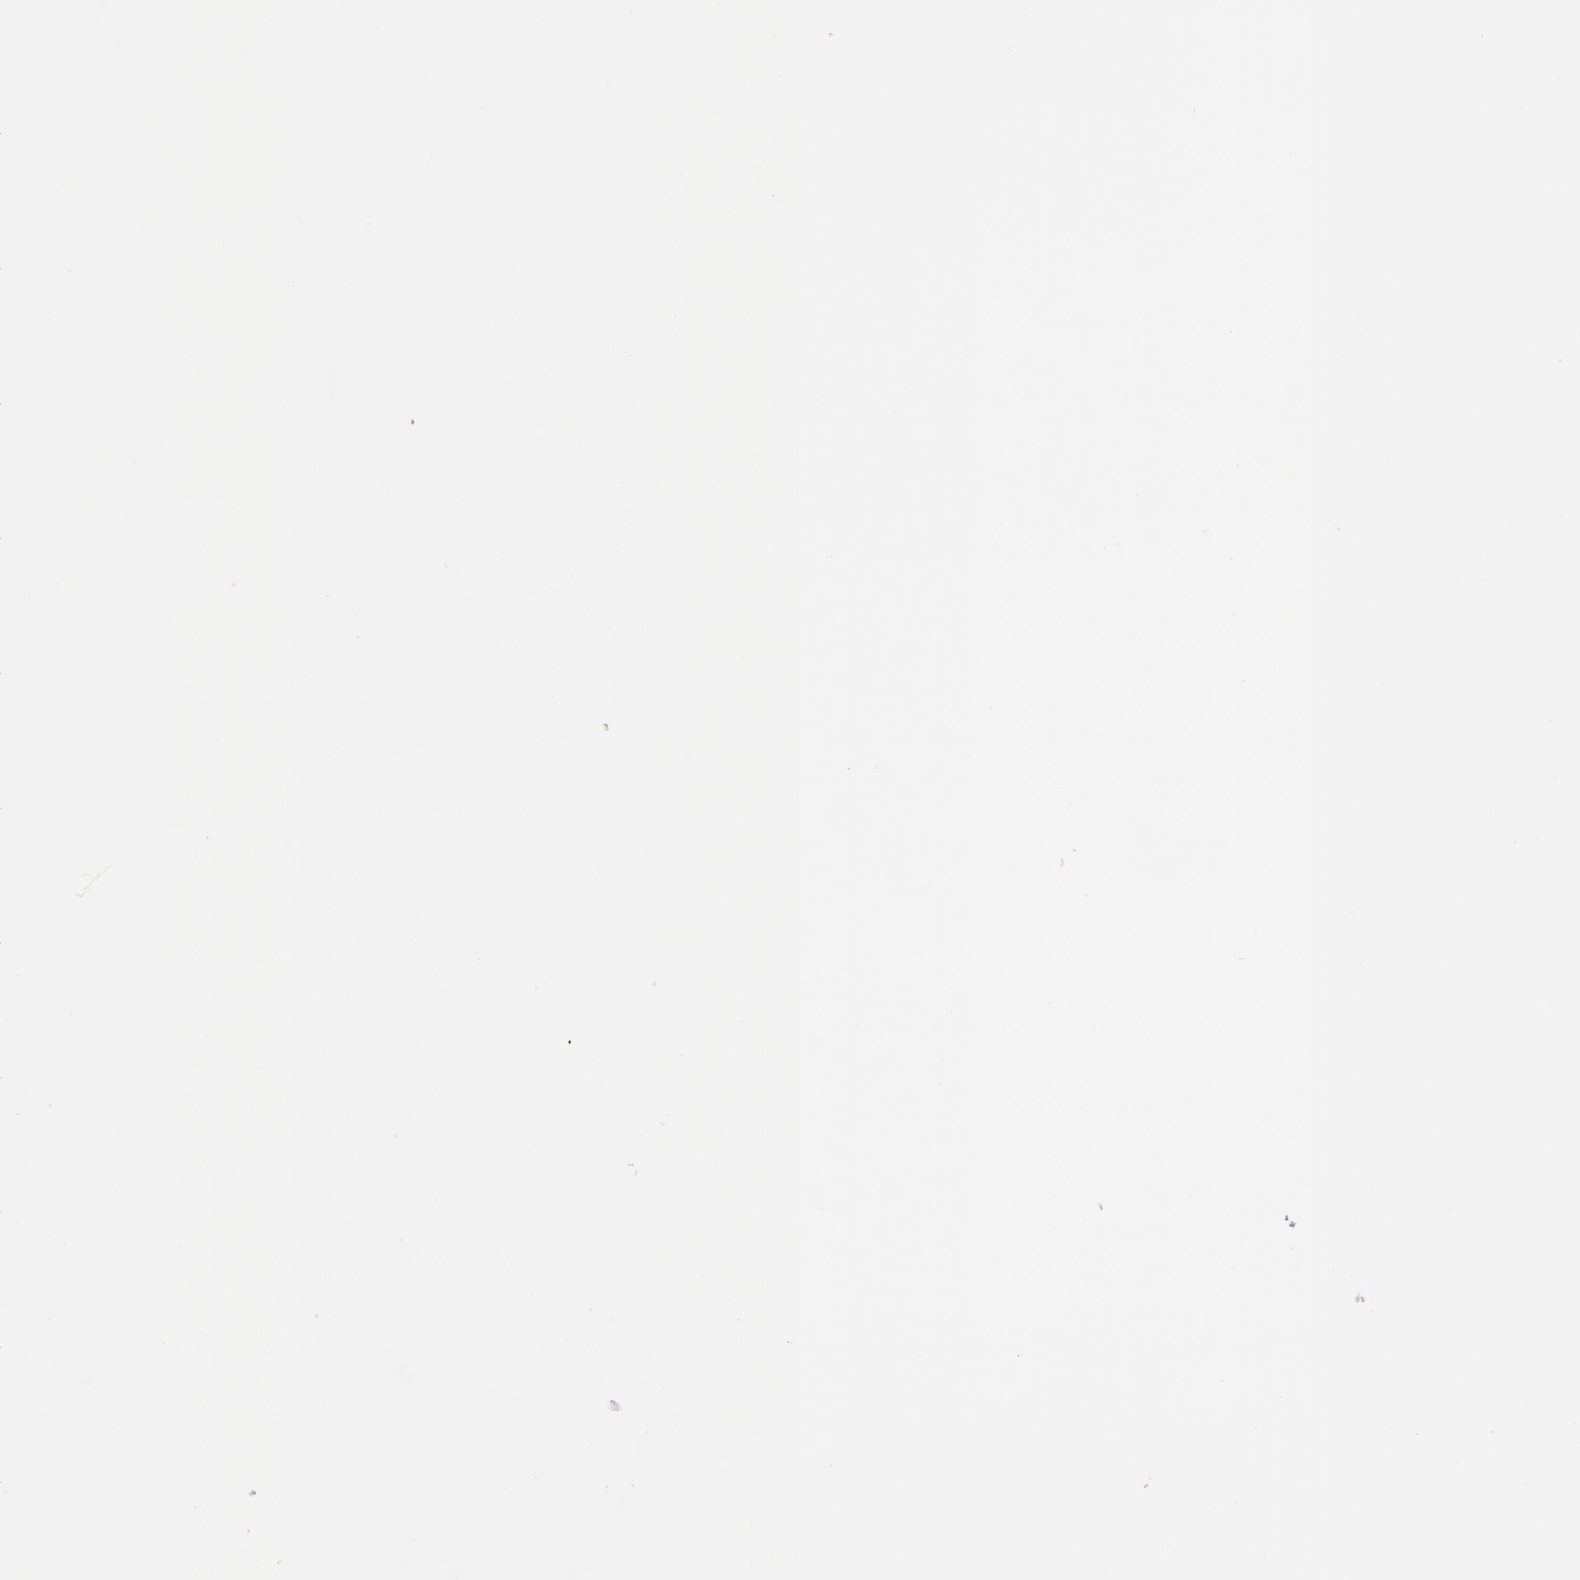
{"staining": {"intensity": "negative", "quantity": "none", "location": "none"}, "tissue": "liver cancer", "cell_type": "Tumor cells", "image_type": "cancer", "snomed": [{"axis": "morphology", "description": "Carcinoma, Hepatocellular, NOS"}, {"axis": "topography", "description": "Liver"}], "caption": "DAB immunohistochemical staining of liver cancer demonstrates no significant positivity in tumor cells.", "gene": "S100A7", "patient": {"sex": "female", "age": 85}}